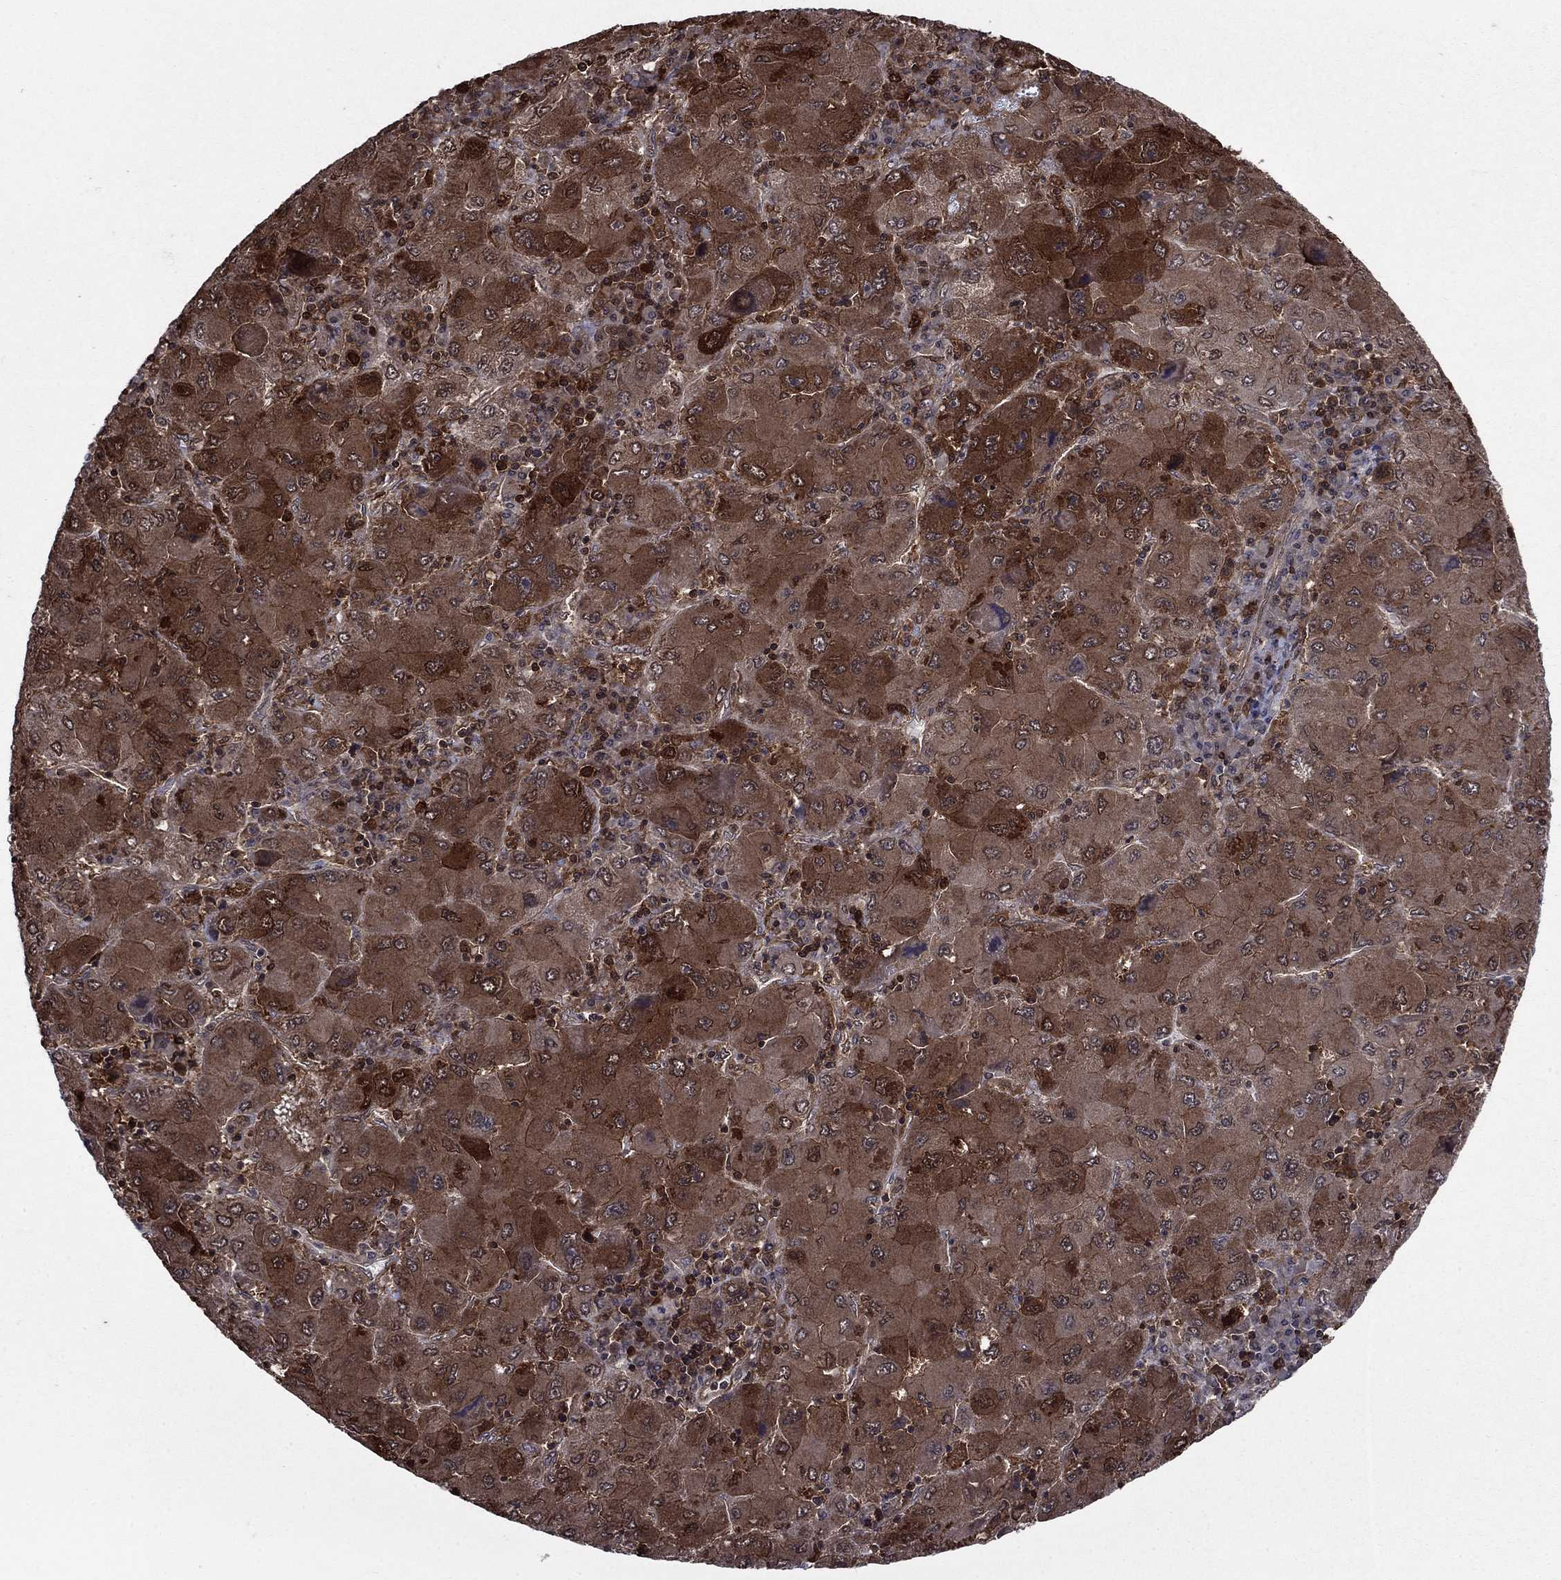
{"staining": {"intensity": "strong", "quantity": ">75%", "location": "cytoplasmic/membranous"}, "tissue": "liver cancer", "cell_type": "Tumor cells", "image_type": "cancer", "snomed": [{"axis": "morphology", "description": "Carcinoma, Hepatocellular, NOS"}, {"axis": "topography", "description": "Liver"}], "caption": "A brown stain shows strong cytoplasmic/membranous expression of a protein in liver cancer (hepatocellular carcinoma) tumor cells. The staining was performed using DAB, with brown indicating positive protein expression. Nuclei are stained blue with hematoxylin.", "gene": "CACYBP", "patient": {"sex": "male", "age": 75}}